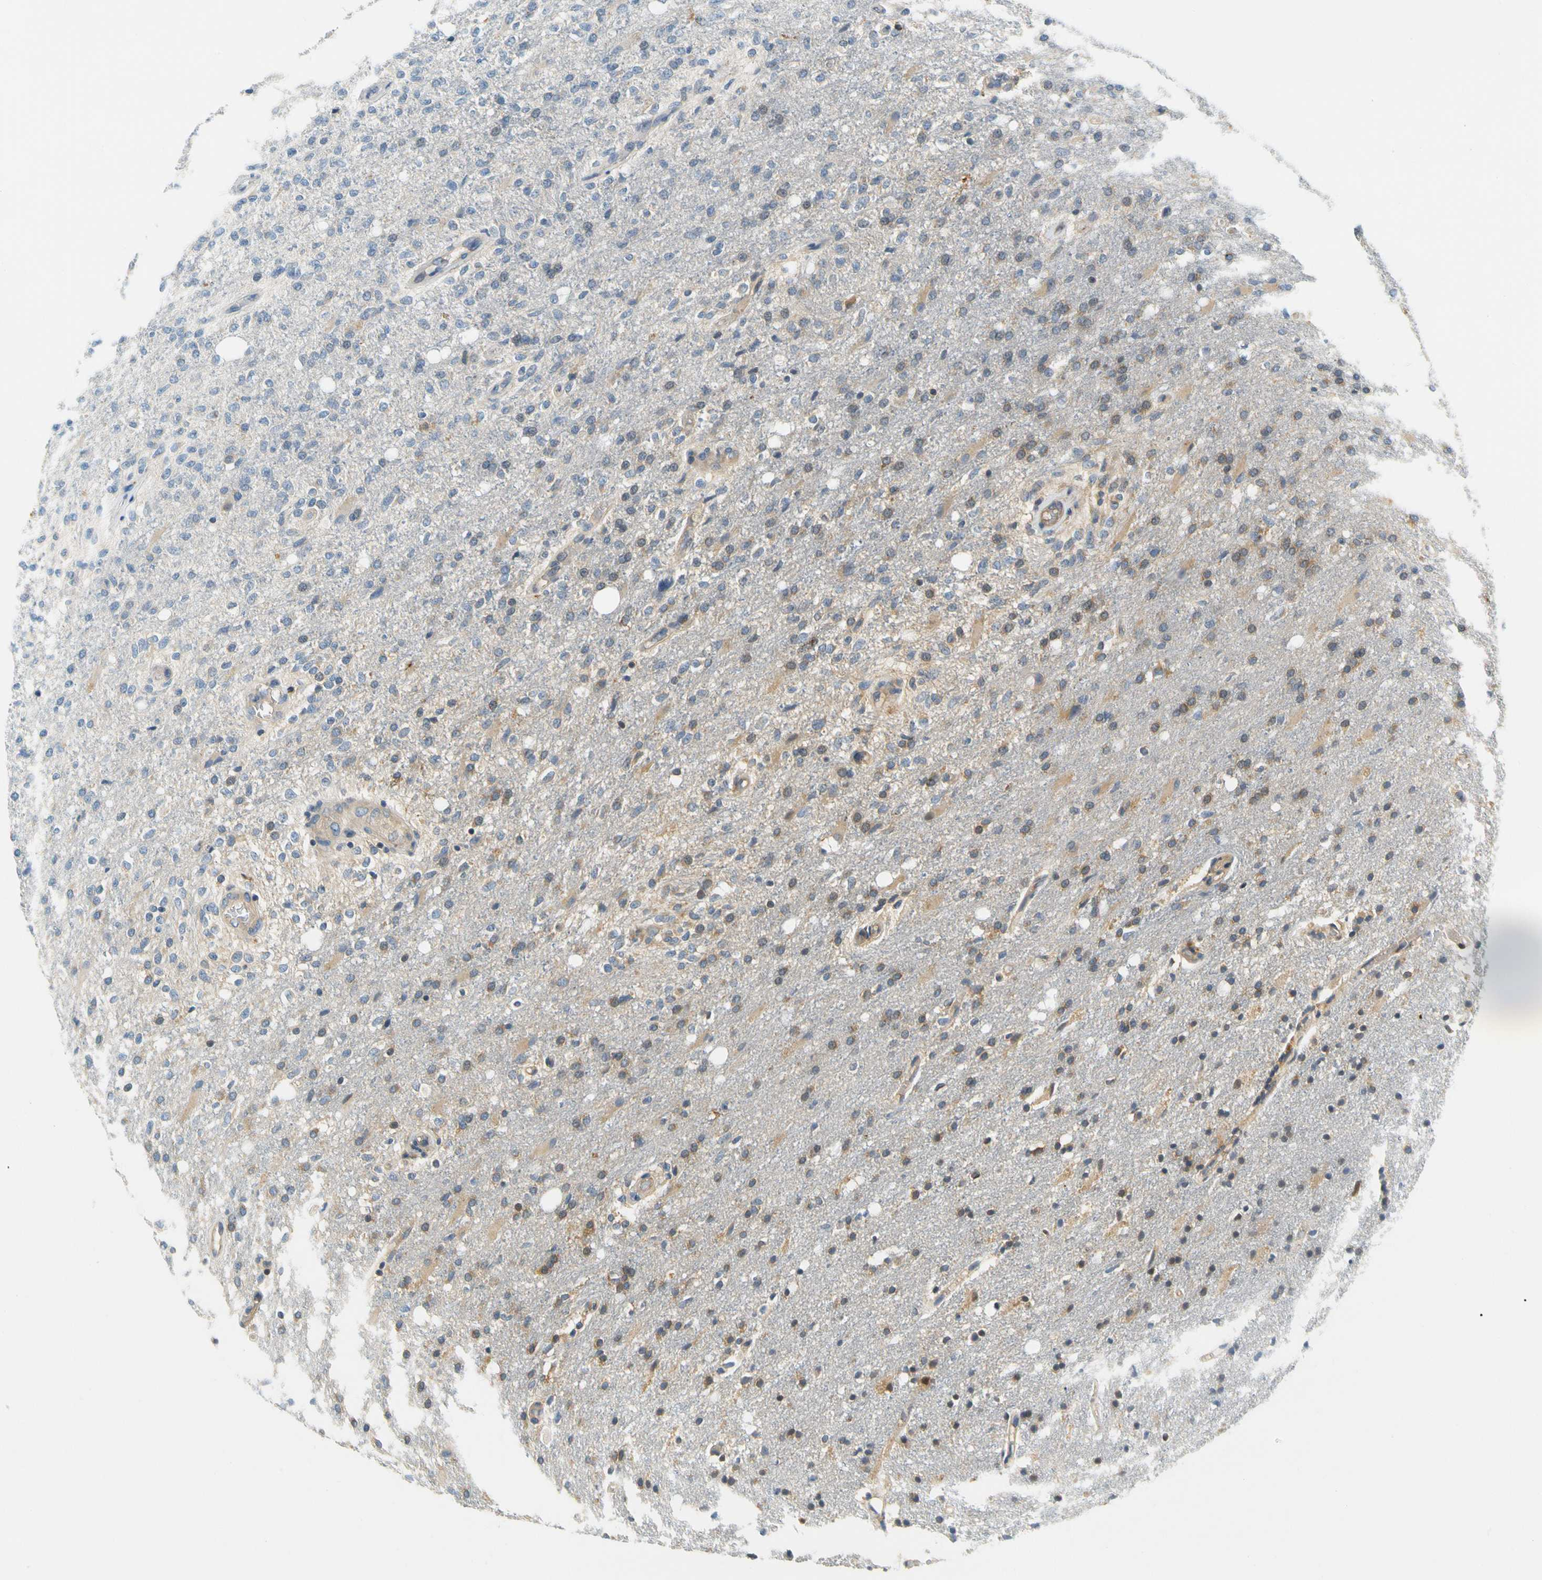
{"staining": {"intensity": "moderate", "quantity": "25%-75%", "location": "cytoplasmic/membranous"}, "tissue": "glioma", "cell_type": "Tumor cells", "image_type": "cancer", "snomed": [{"axis": "morphology", "description": "Normal tissue, NOS"}, {"axis": "morphology", "description": "Glioma, malignant, High grade"}, {"axis": "topography", "description": "Cerebral cortex"}], "caption": "Protein staining by immunohistochemistry (IHC) exhibits moderate cytoplasmic/membranous expression in approximately 25%-75% of tumor cells in glioma. Nuclei are stained in blue.", "gene": "LRRC47", "patient": {"sex": "male", "age": 77}}